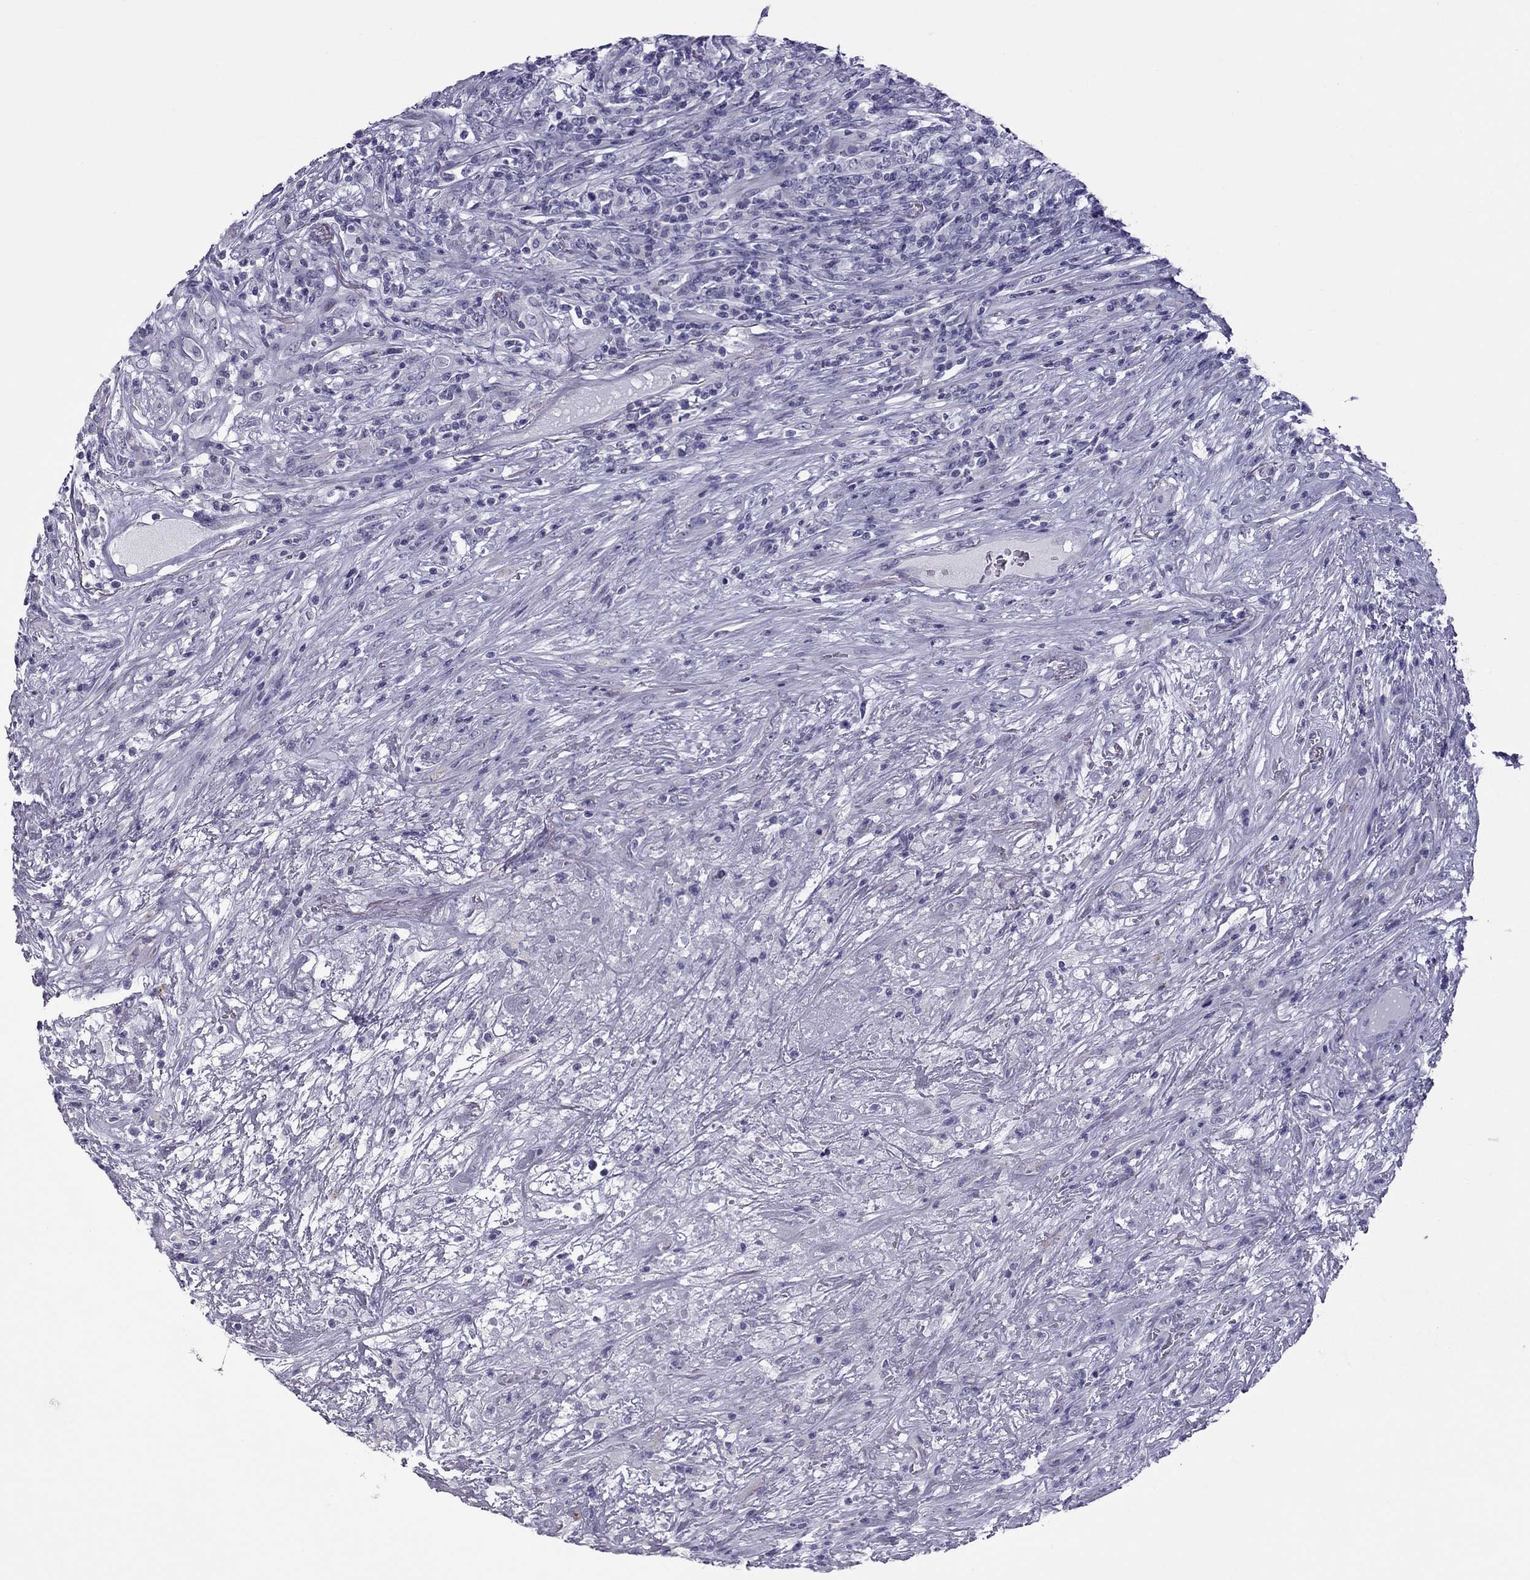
{"staining": {"intensity": "negative", "quantity": "none", "location": "none"}, "tissue": "lymphoma", "cell_type": "Tumor cells", "image_type": "cancer", "snomed": [{"axis": "morphology", "description": "Malignant lymphoma, non-Hodgkin's type, High grade"}, {"axis": "topography", "description": "Lung"}], "caption": "Tumor cells are negative for brown protein staining in malignant lymphoma, non-Hodgkin's type (high-grade).", "gene": "TEX14", "patient": {"sex": "male", "age": 79}}